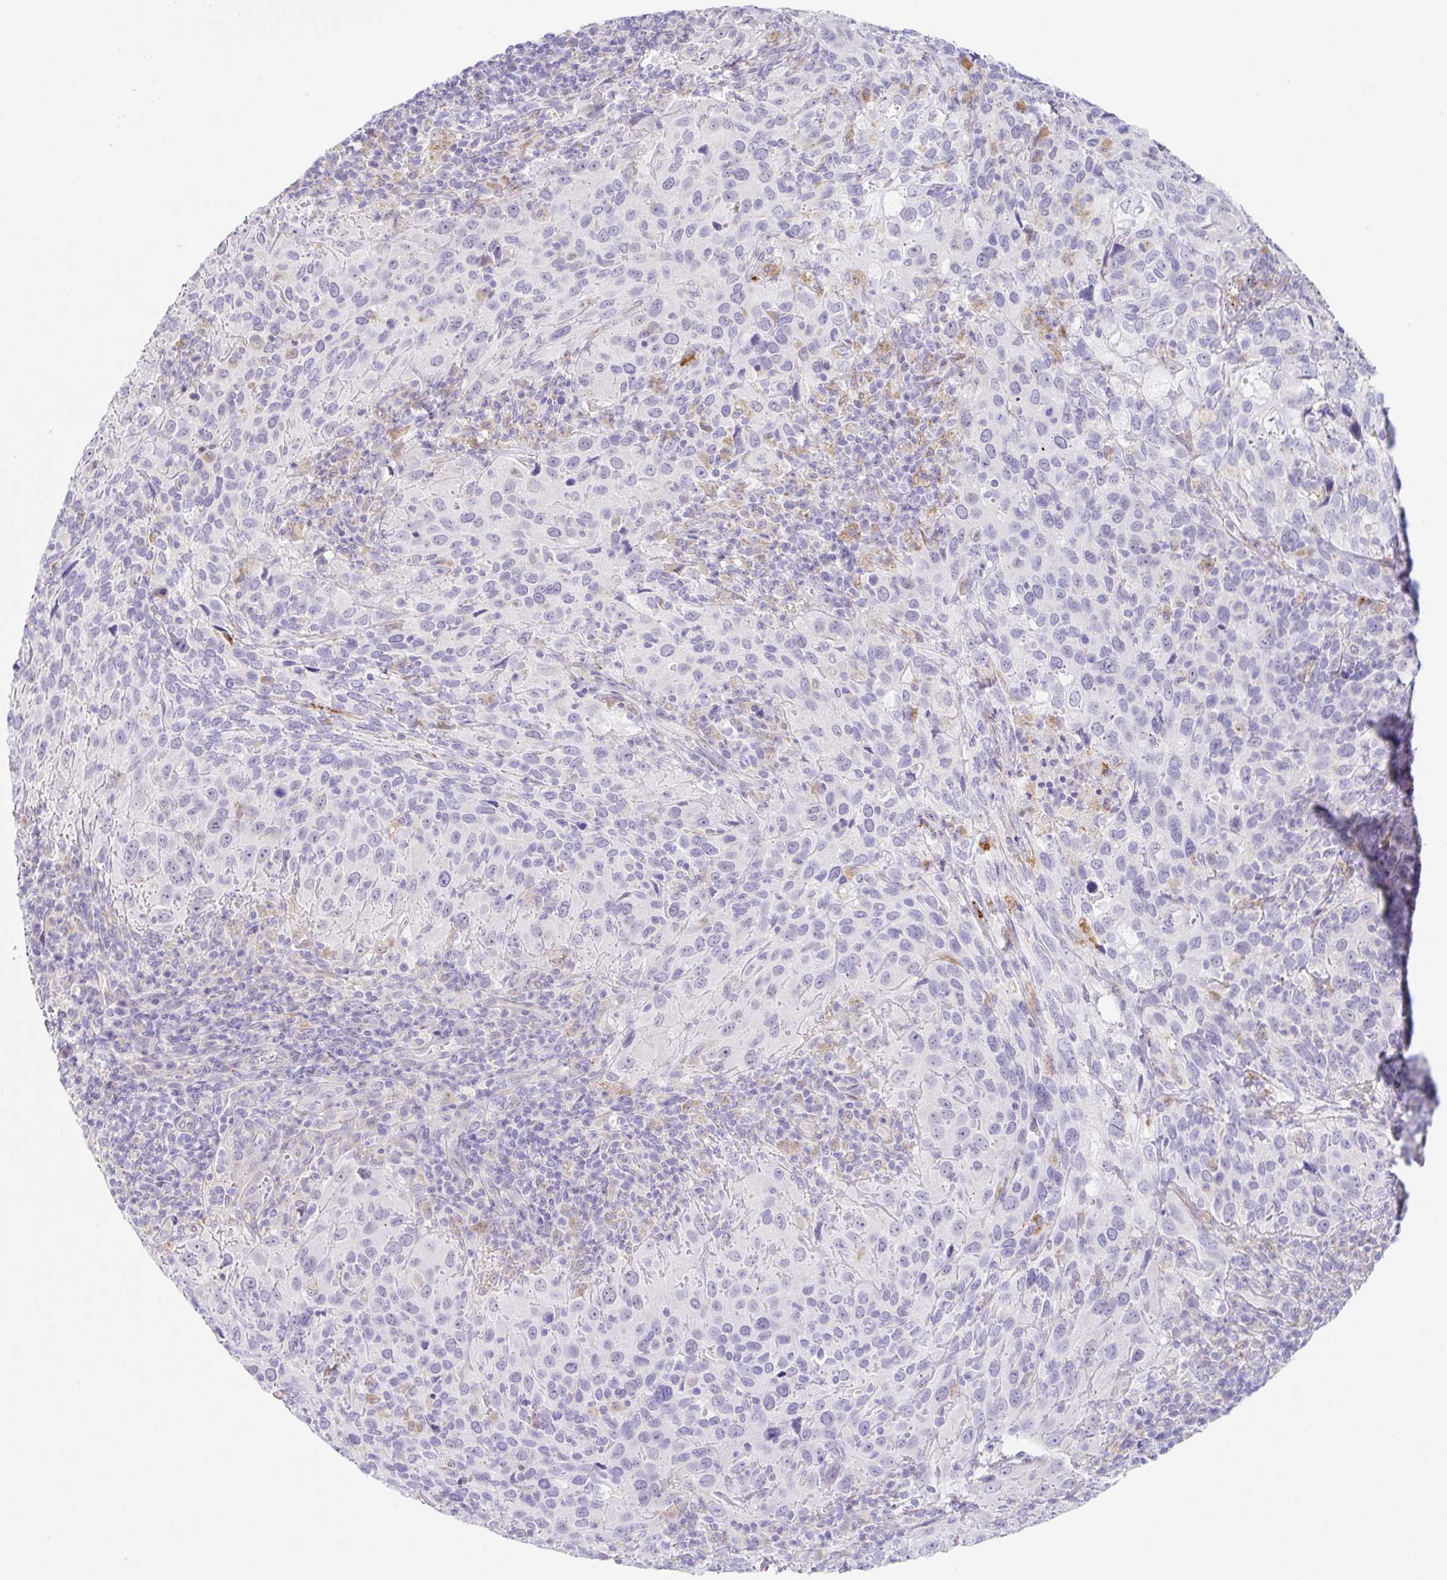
{"staining": {"intensity": "negative", "quantity": "none", "location": "none"}, "tissue": "cervical cancer", "cell_type": "Tumor cells", "image_type": "cancer", "snomed": [{"axis": "morphology", "description": "Squamous cell carcinoma, NOS"}, {"axis": "topography", "description": "Cervix"}], "caption": "Immunohistochemical staining of cervical cancer (squamous cell carcinoma) displays no significant positivity in tumor cells.", "gene": "DKK4", "patient": {"sex": "female", "age": 51}}